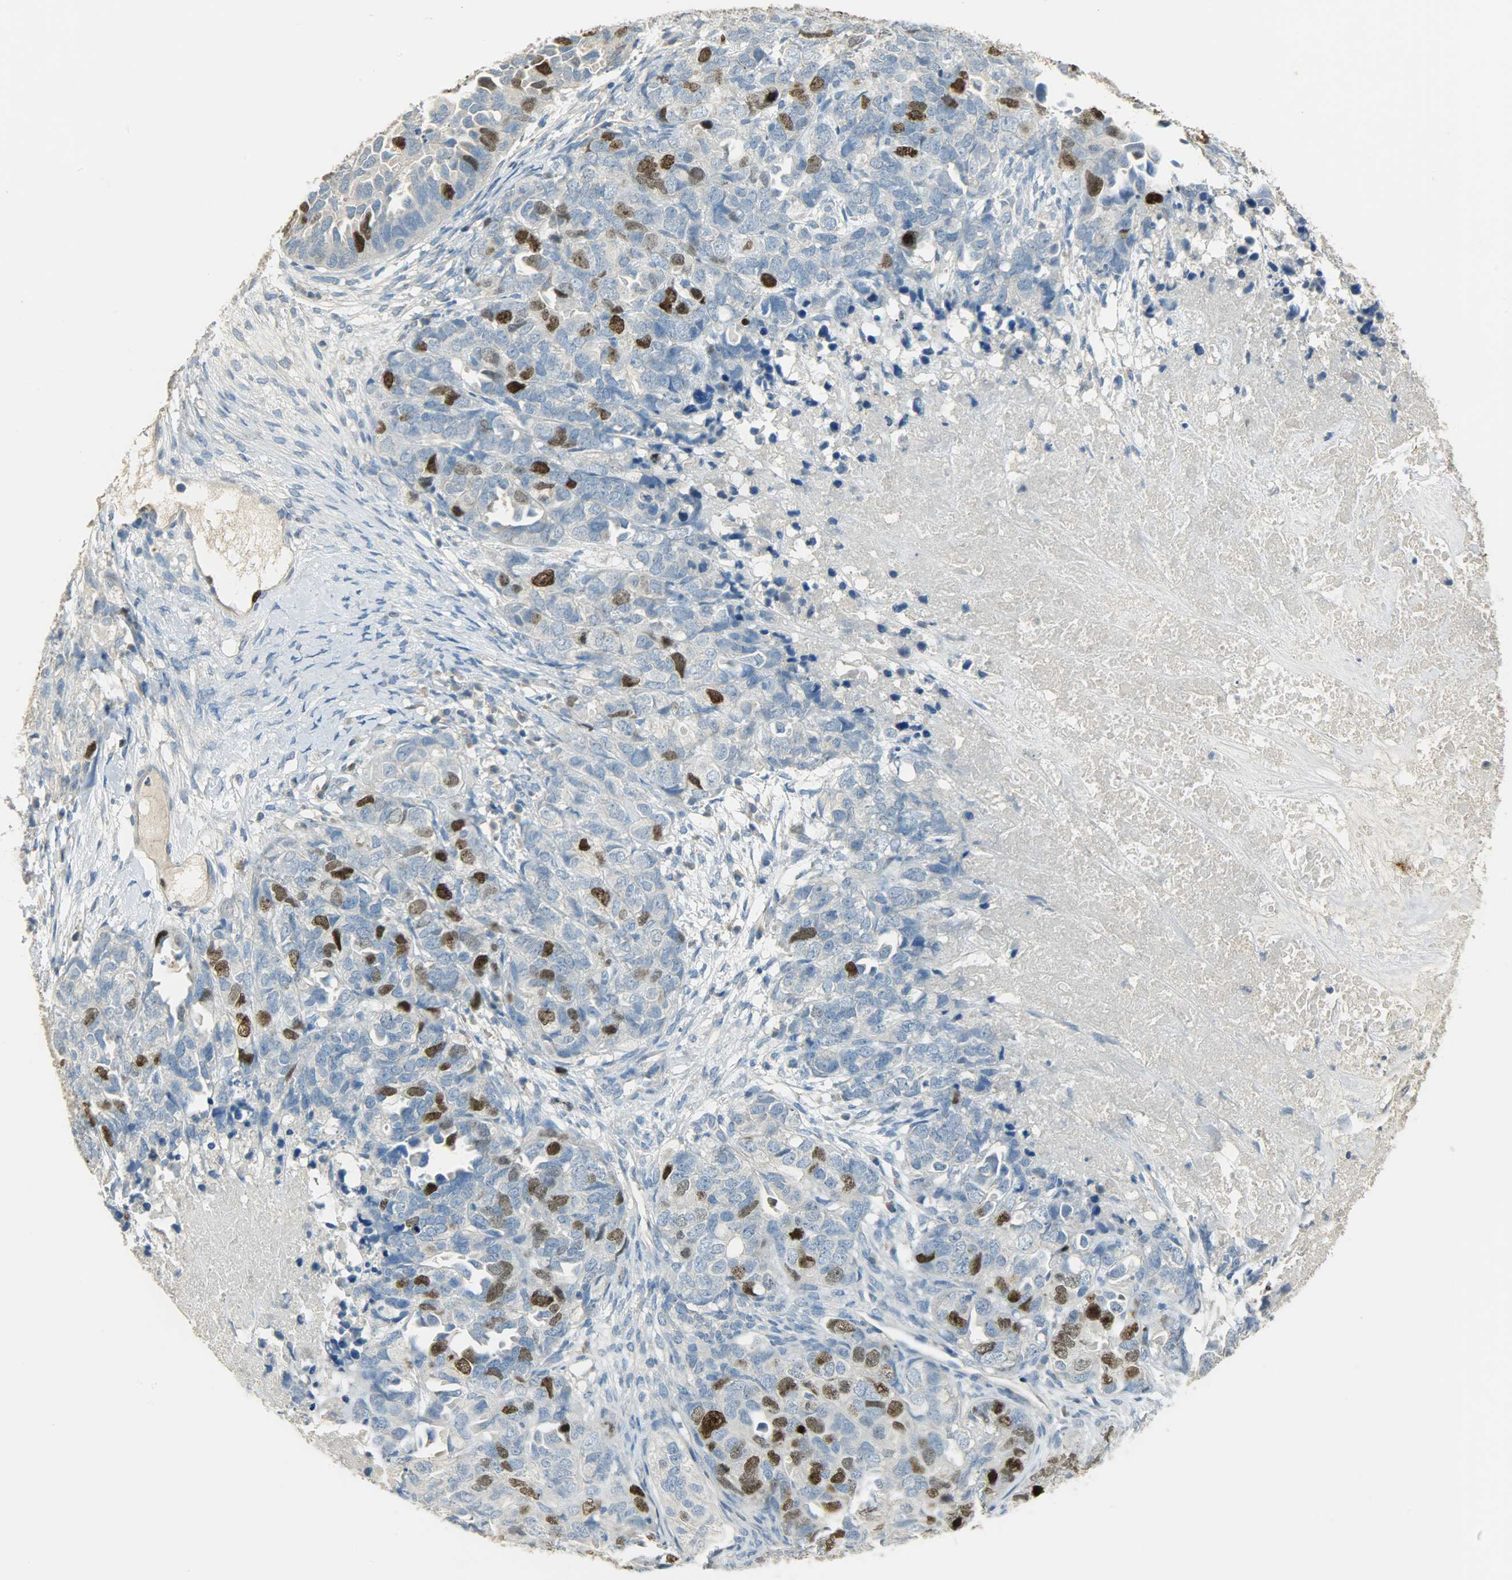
{"staining": {"intensity": "strong", "quantity": "<25%", "location": "nuclear"}, "tissue": "ovarian cancer", "cell_type": "Tumor cells", "image_type": "cancer", "snomed": [{"axis": "morphology", "description": "Cystadenocarcinoma, serous, NOS"}, {"axis": "topography", "description": "Ovary"}], "caption": "Tumor cells show strong nuclear staining in about <25% of cells in ovarian serous cystadenocarcinoma.", "gene": "TPX2", "patient": {"sex": "female", "age": 82}}